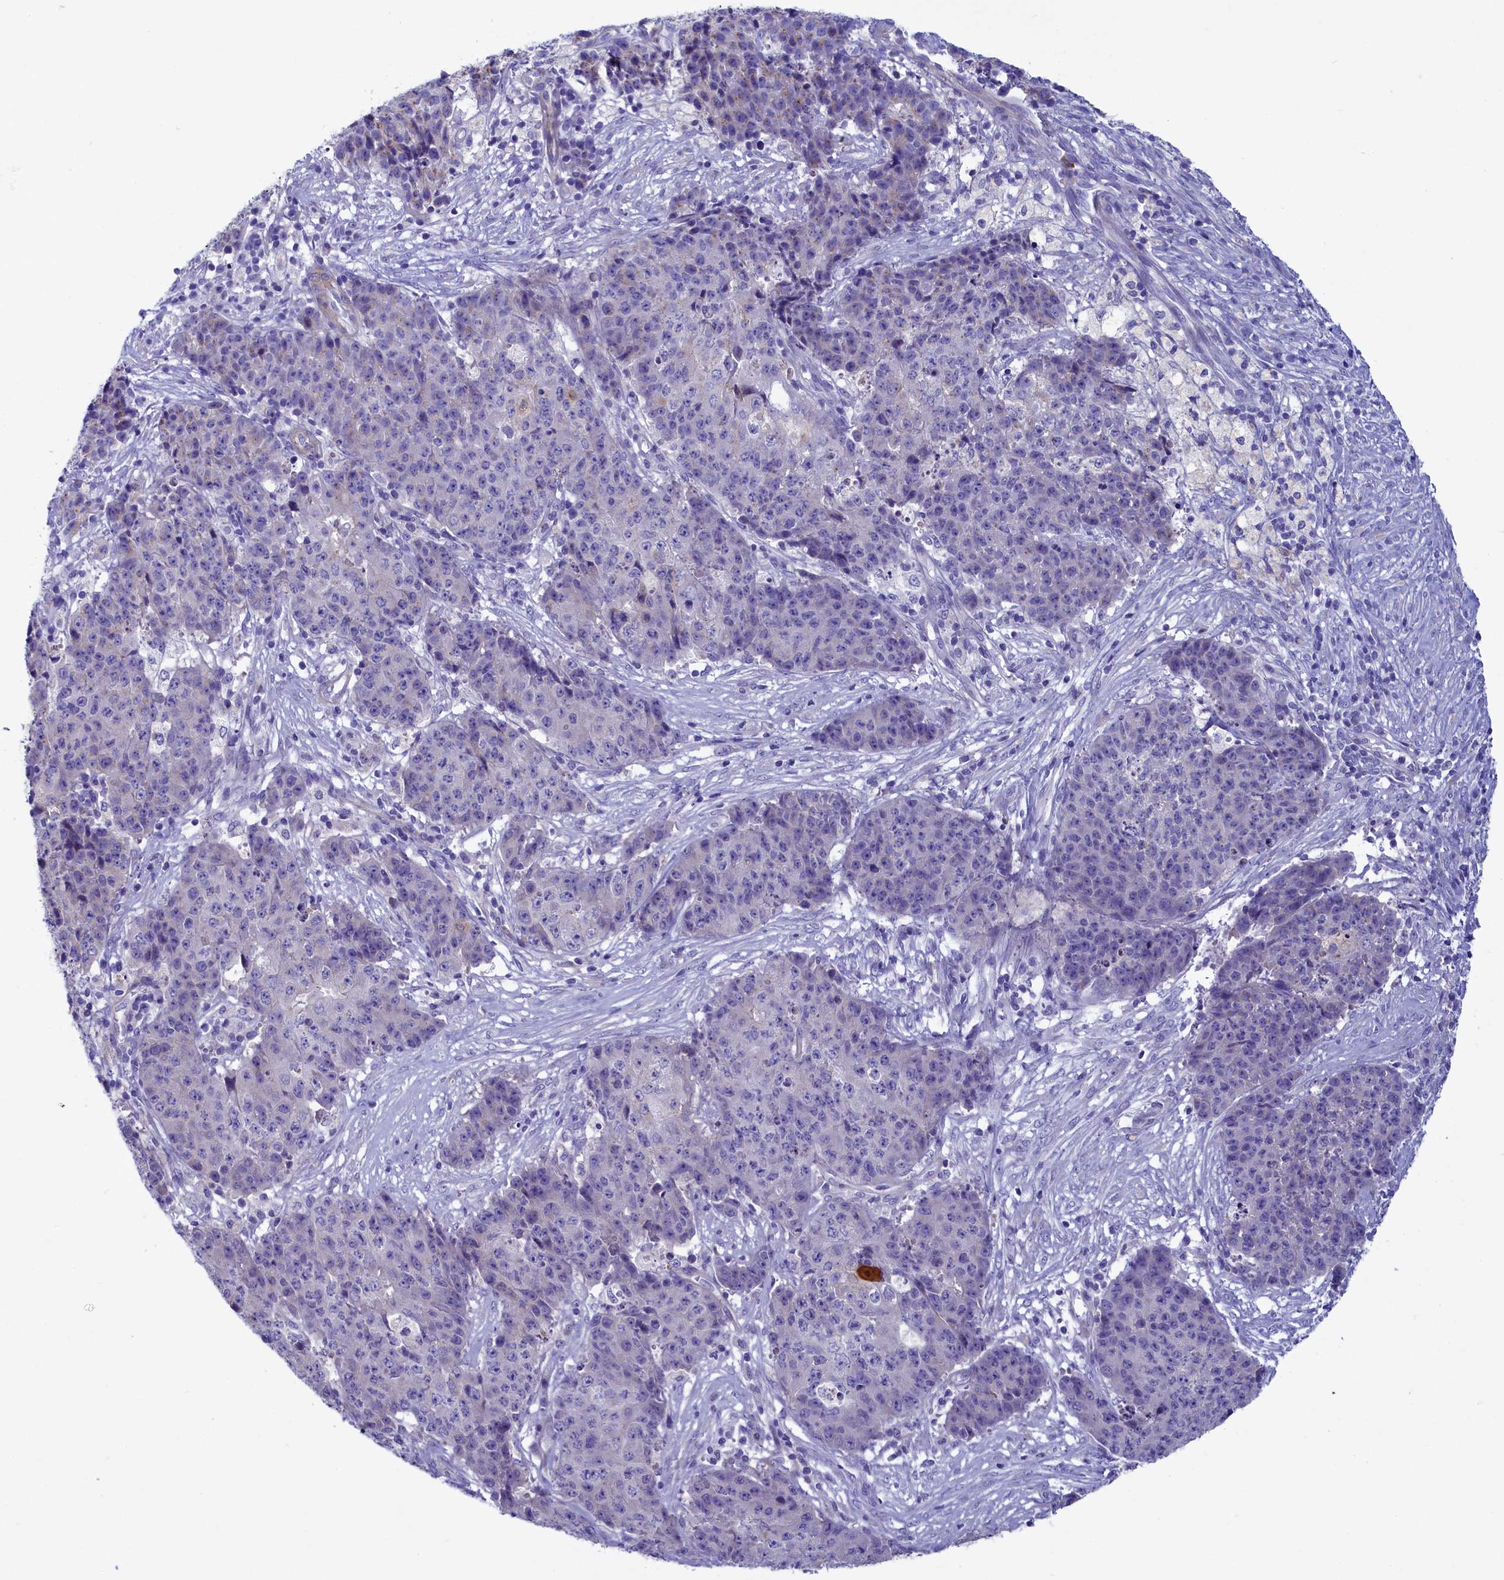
{"staining": {"intensity": "negative", "quantity": "none", "location": "none"}, "tissue": "ovarian cancer", "cell_type": "Tumor cells", "image_type": "cancer", "snomed": [{"axis": "morphology", "description": "Carcinoma, endometroid"}, {"axis": "topography", "description": "Ovary"}], "caption": "Histopathology image shows no significant protein staining in tumor cells of ovarian cancer.", "gene": "LOXL1", "patient": {"sex": "female", "age": 42}}